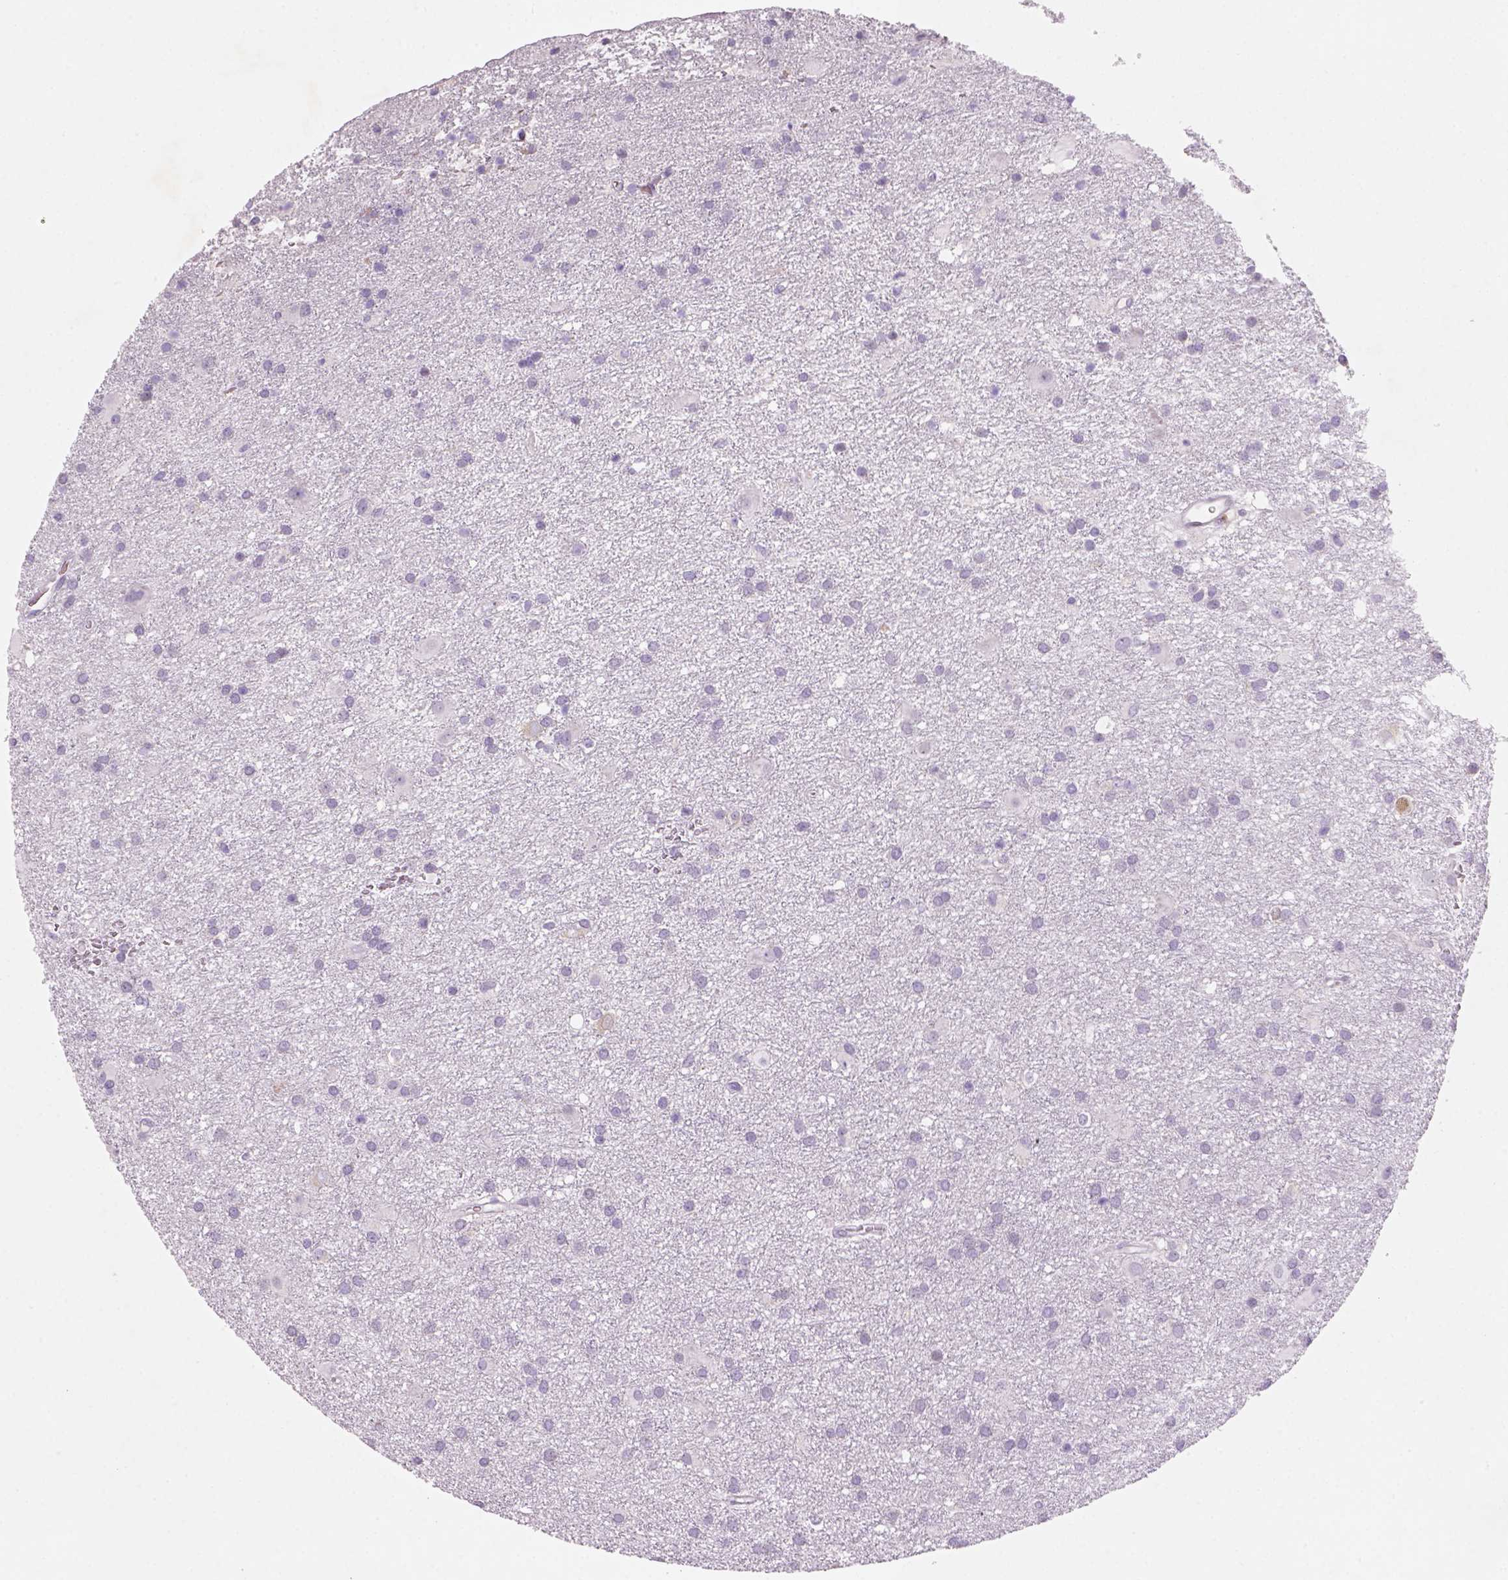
{"staining": {"intensity": "negative", "quantity": "none", "location": "none"}, "tissue": "glioma", "cell_type": "Tumor cells", "image_type": "cancer", "snomed": [{"axis": "morphology", "description": "Glioma, malignant, Low grade"}, {"axis": "topography", "description": "Brain"}], "caption": "DAB (3,3'-diaminobenzidine) immunohistochemical staining of human malignant glioma (low-grade) demonstrates no significant expression in tumor cells.", "gene": "ZMAT4", "patient": {"sex": "male", "age": 58}}